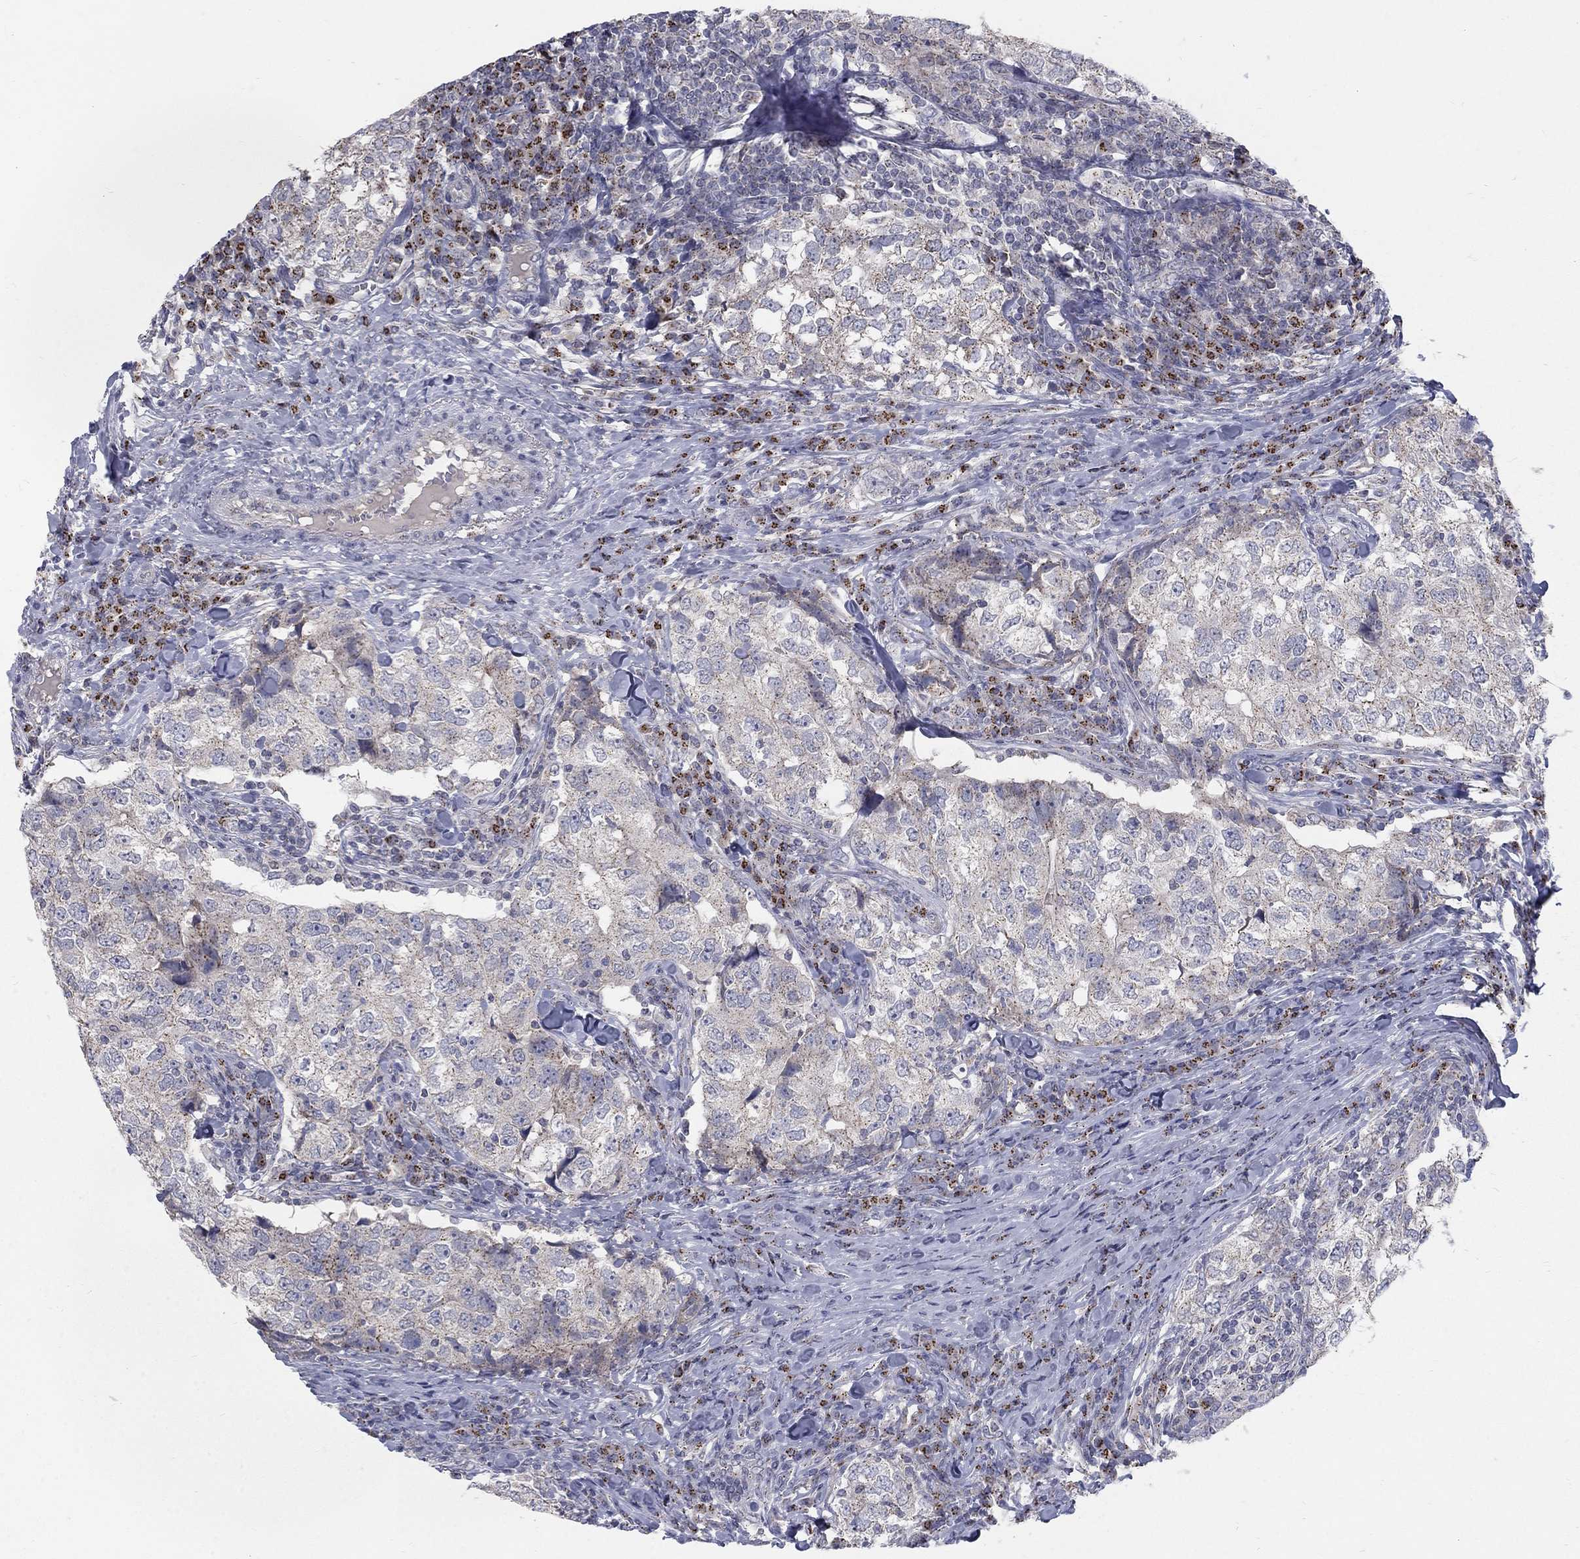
{"staining": {"intensity": "moderate", "quantity": "25%-75%", "location": "cytoplasmic/membranous"}, "tissue": "breast cancer", "cell_type": "Tumor cells", "image_type": "cancer", "snomed": [{"axis": "morphology", "description": "Duct carcinoma"}, {"axis": "topography", "description": "Breast"}], "caption": "Breast infiltrating ductal carcinoma stained with DAB immunohistochemistry demonstrates medium levels of moderate cytoplasmic/membranous staining in approximately 25%-75% of tumor cells.", "gene": "PANK3", "patient": {"sex": "female", "age": 30}}